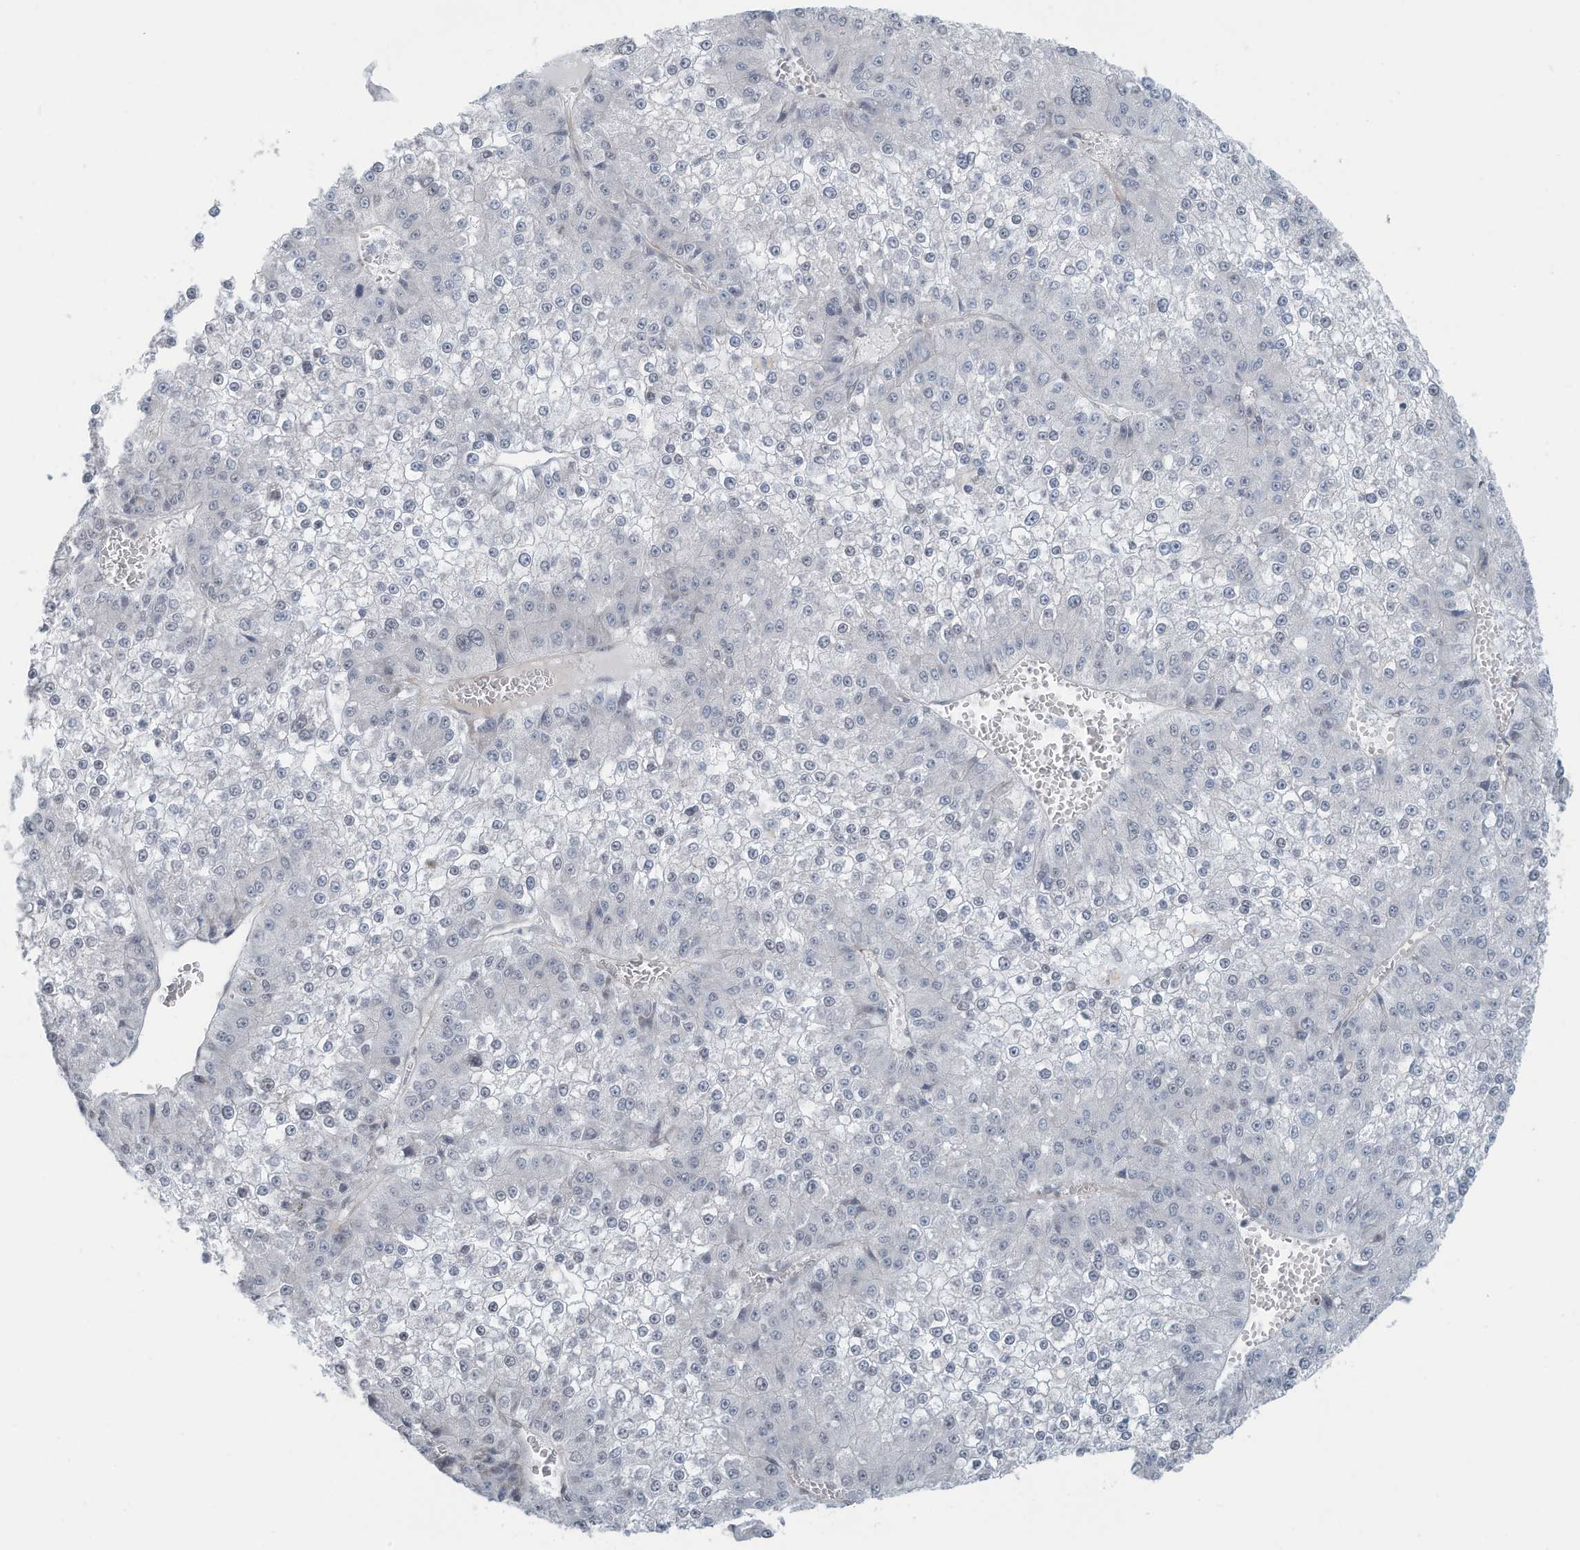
{"staining": {"intensity": "negative", "quantity": "none", "location": "none"}, "tissue": "liver cancer", "cell_type": "Tumor cells", "image_type": "cancer", "snomed": [{"axis": "morphology", "description": "Carcinoma, Hepatocellular, NOS"}, {"axis": "topography", "description": "Liver"}], "caption": "Tumor cells show no significant protein staining in hepatocellular carcinoma (liver).", "gene": "SARNP", "patient": {"sex": "female", "age": 73}}